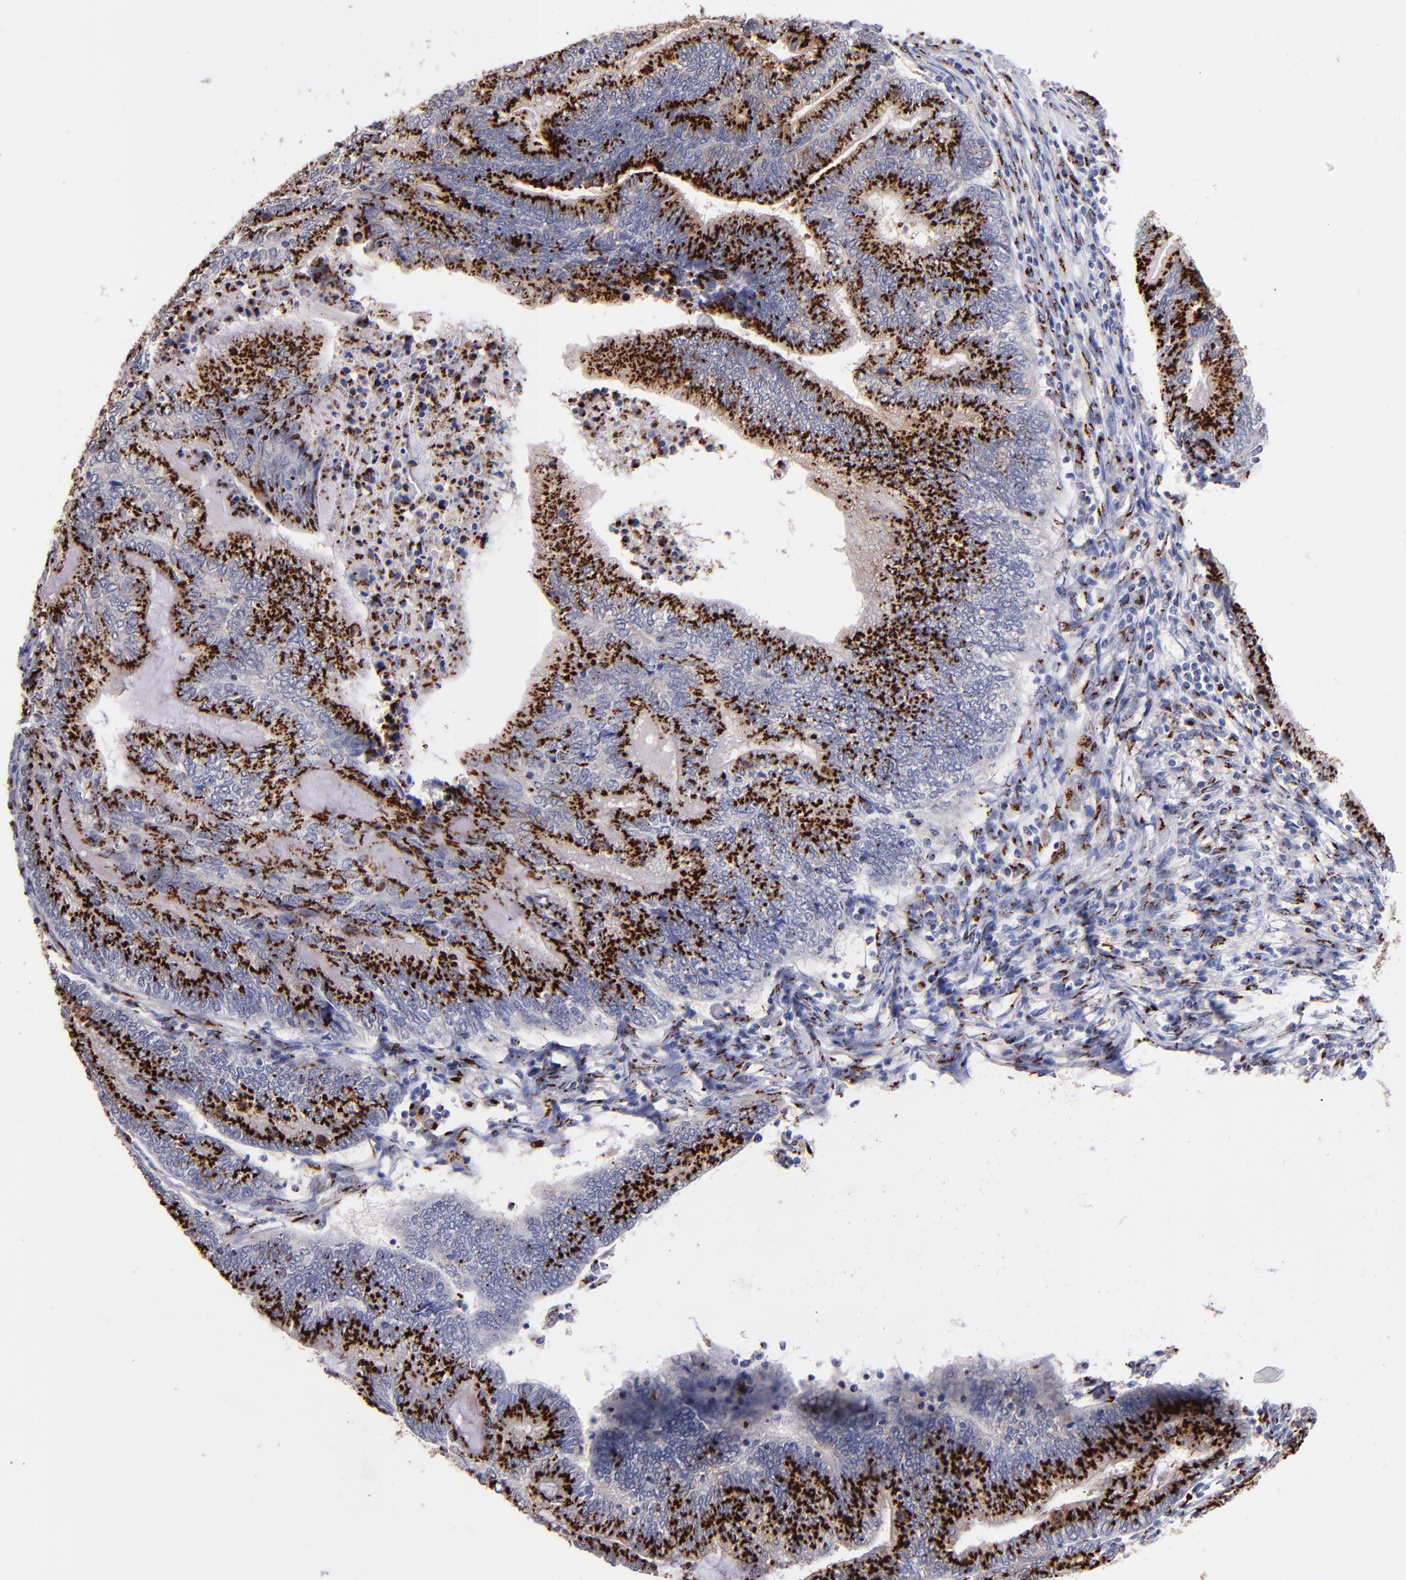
{"staining": {"intensity": "strong", "quantity": ">75%", "location": "cytoplasmic/membranous"}, "tissue": "endometrial cancer", "cell_type": "Tumor cells", "image_type": "cancer", "snomed": [{"axis": "morphology", "description": "Adenocarcinoma, NOS"}, {"axis": "topography", "description": "Uterus"}, {"axis": "topography", "description": "Endometrium"}], "caption": "A micrograph of endometrial cancer (adenocarcinoma) stained for a protein demonstrates strong cytoplasmic/membranous brown staining in tumor cells.", "gene": "GOLIM4", "patient": {"sex": "female", "age": 70}}